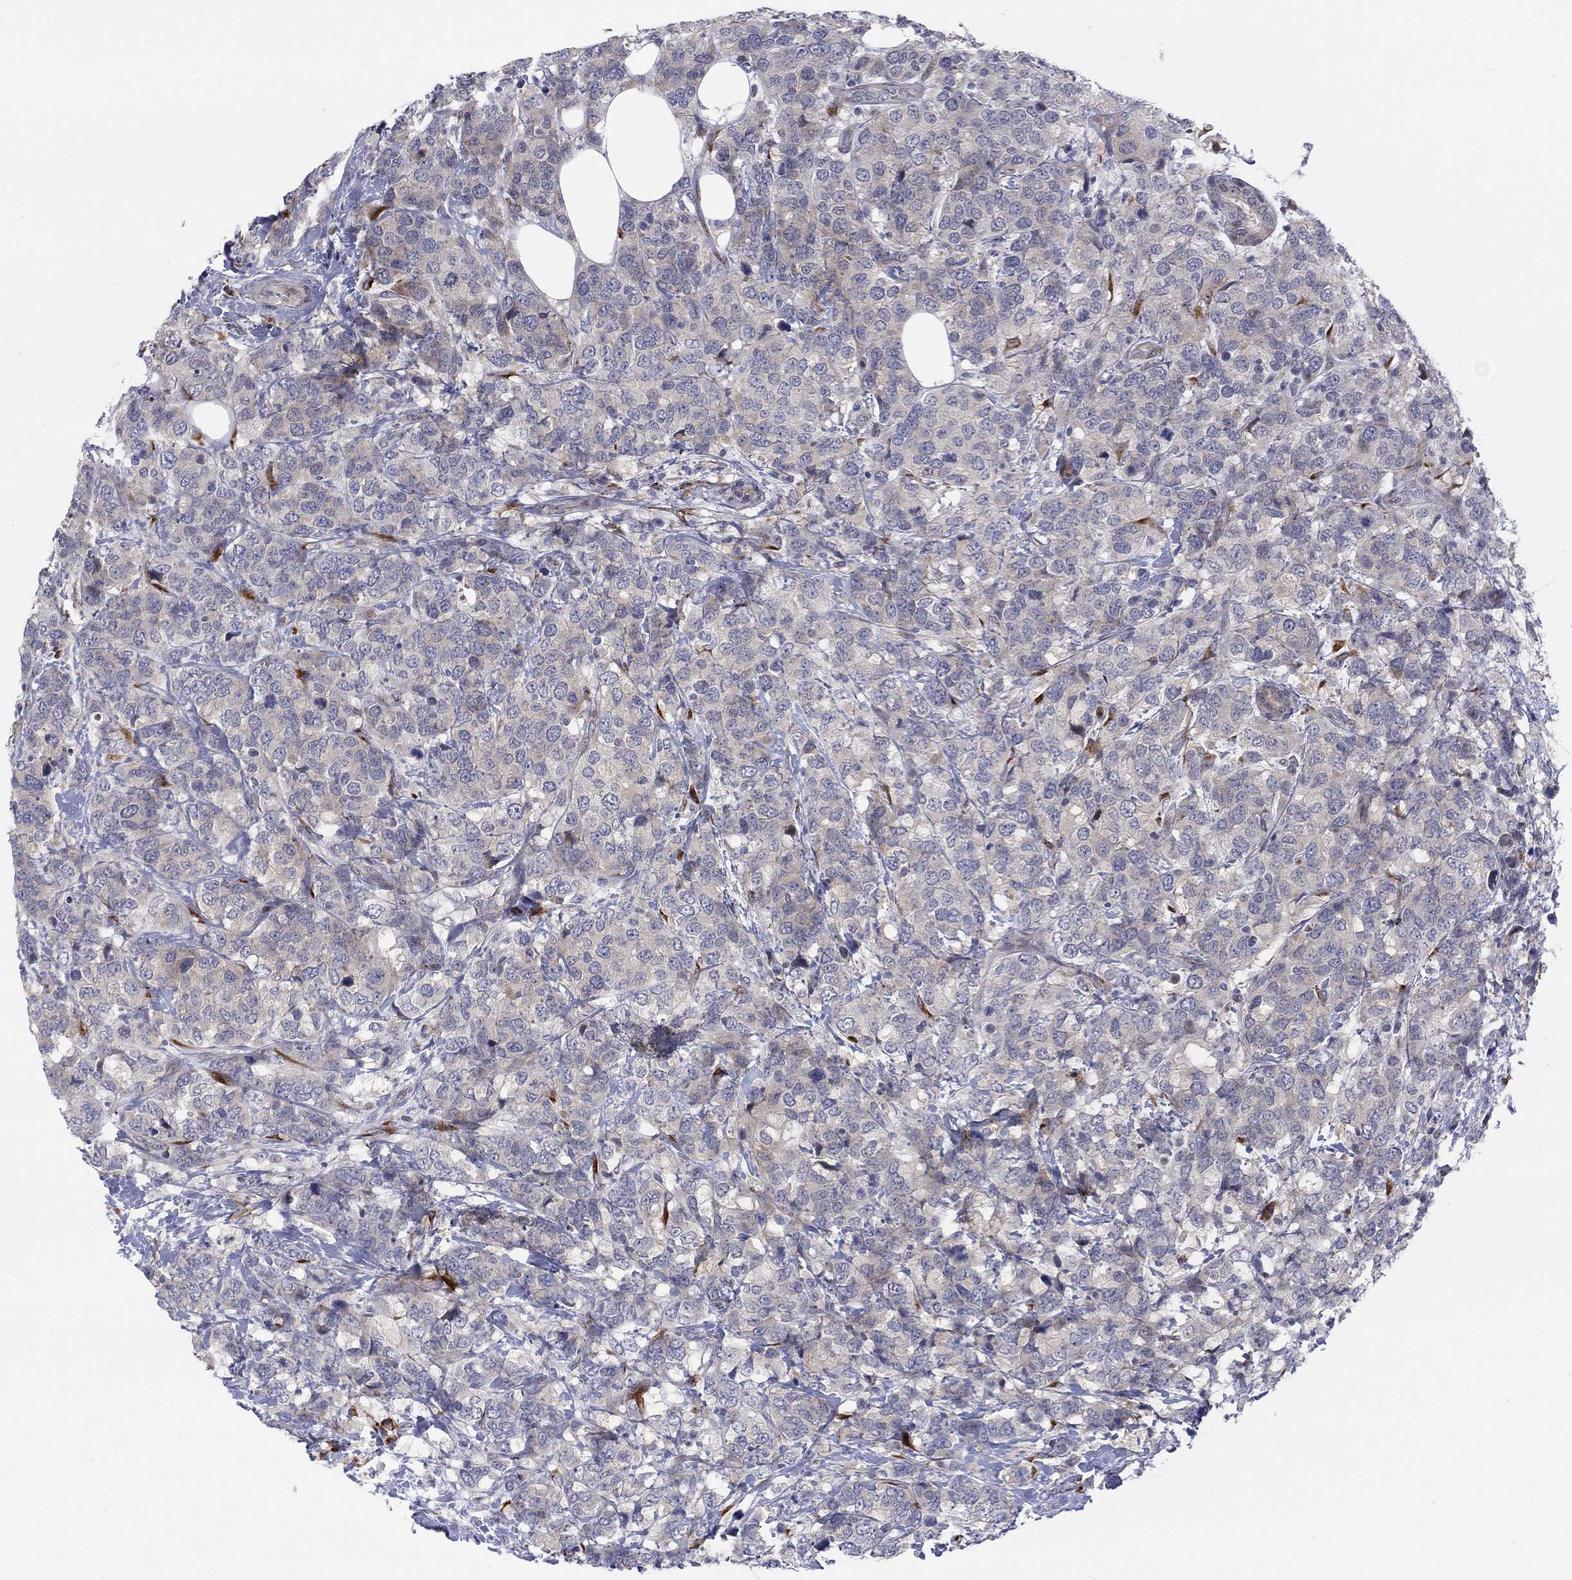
{"staining": {"intensity": "negative", "quantity": "none", "location": "none"}, "tissue": "breast cancer", "cell_type": "Tumor cells", "image_type": "cancer", "snomed": [{"axis": "morphology", "description": "Lobular carcinoma"}, {"axis": "topography", "description": "Breast"}], "caption": "Histopathology image shows no protein positivity in tumor cells of lobular carcinoma (breast) tissue.", "gene": "TTC21B", "patient": {"sex": "female", "age": 59}}